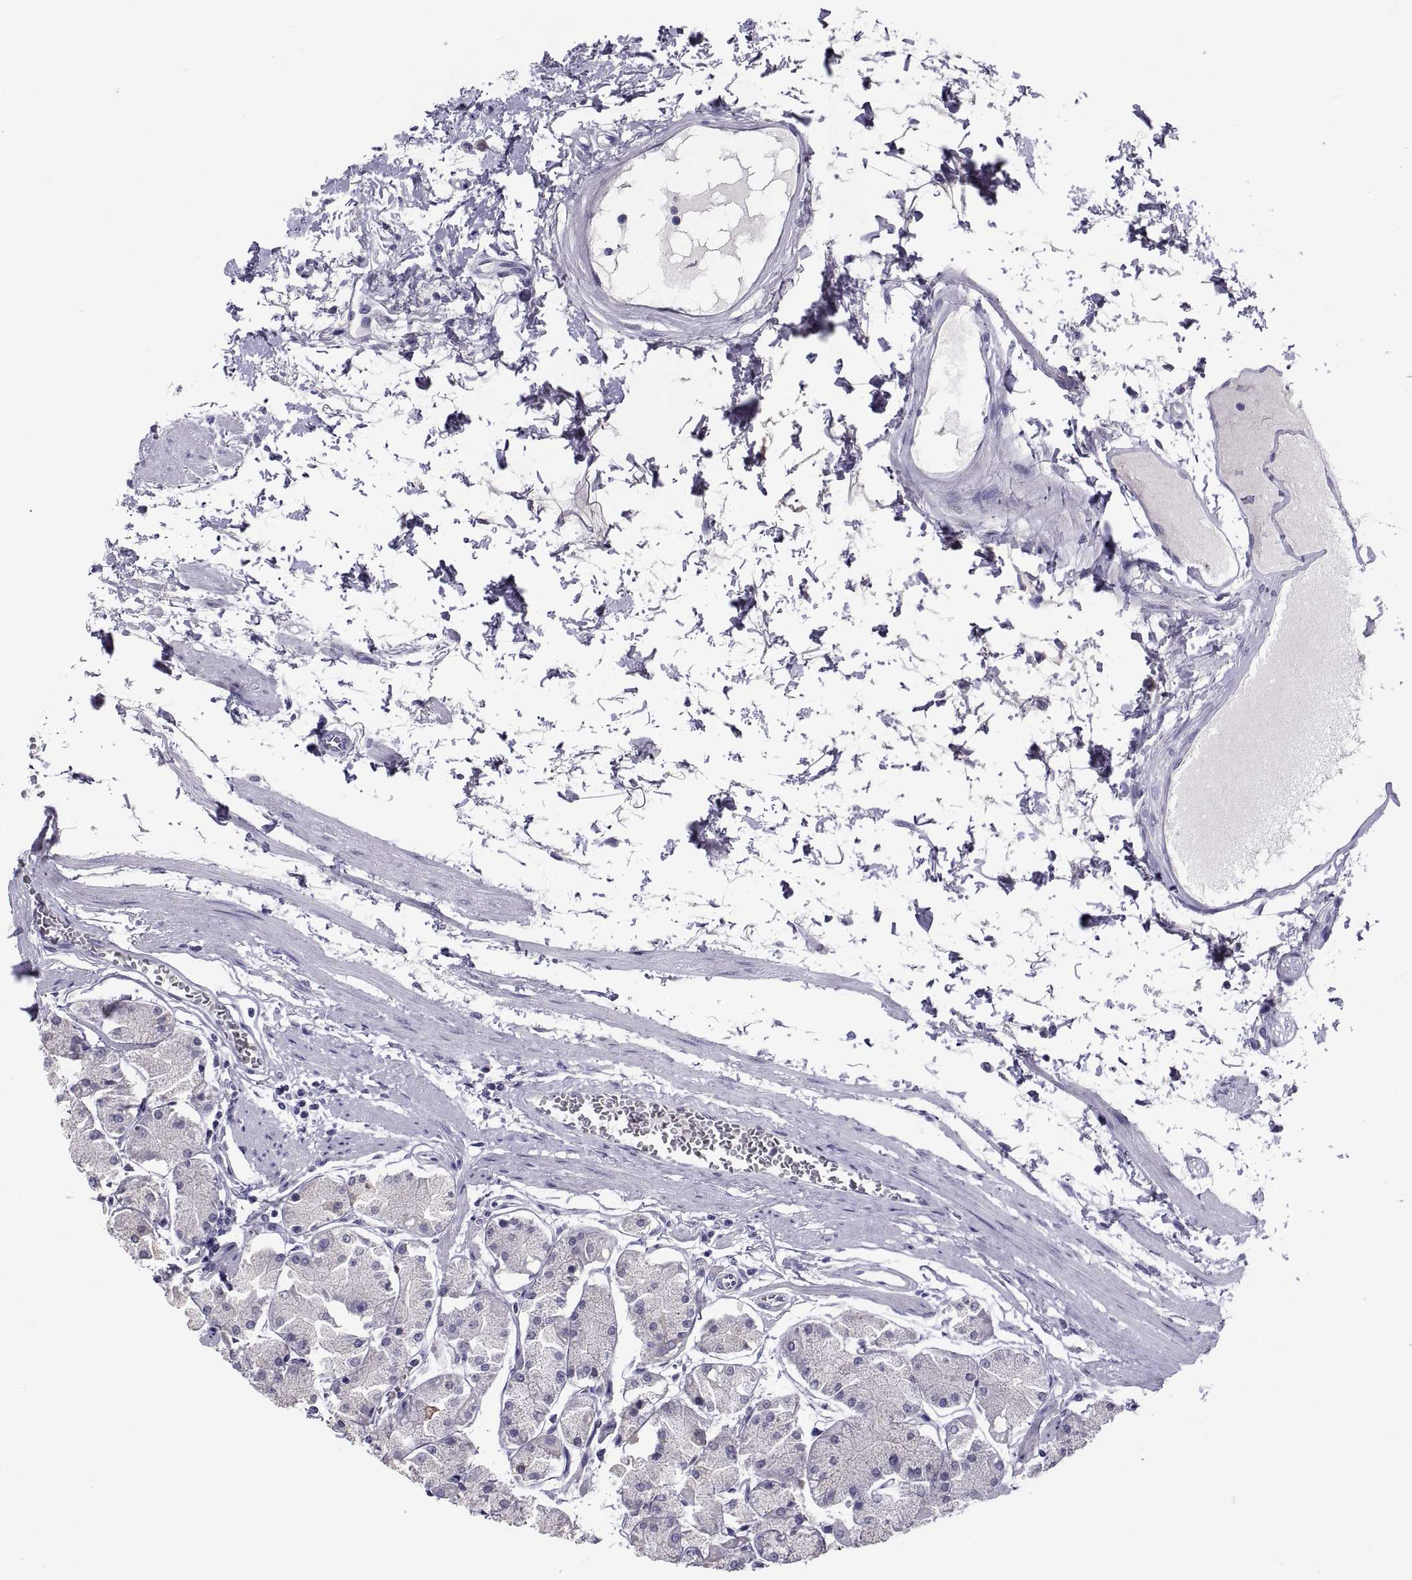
{"staining": {"intensity": "moderate", "quantity": "<25%", "location": "cytoplasmic/membranous"}, "tissue": "stomach", "cell_type": "Glandular cells", "image_type": "normal", "snomed": [{"axis": "morphology", "description": "Normal tissue, NOS"}, {"axis": "topography", "description": "Stomach, upper"}], "caption": "Glandular cells reveal moderate cytoplasmic/membranous positivity in about <25% of cells in unremarkable stomach. The protein is stained brown, and the nuclei are stained in blue (DAB (3,3'-diaminobenzidine) IHC with brightfield microscopy, high magnification).", "gene": "TGFBR3L", "patient": {"sex": "male", "age": 60}}